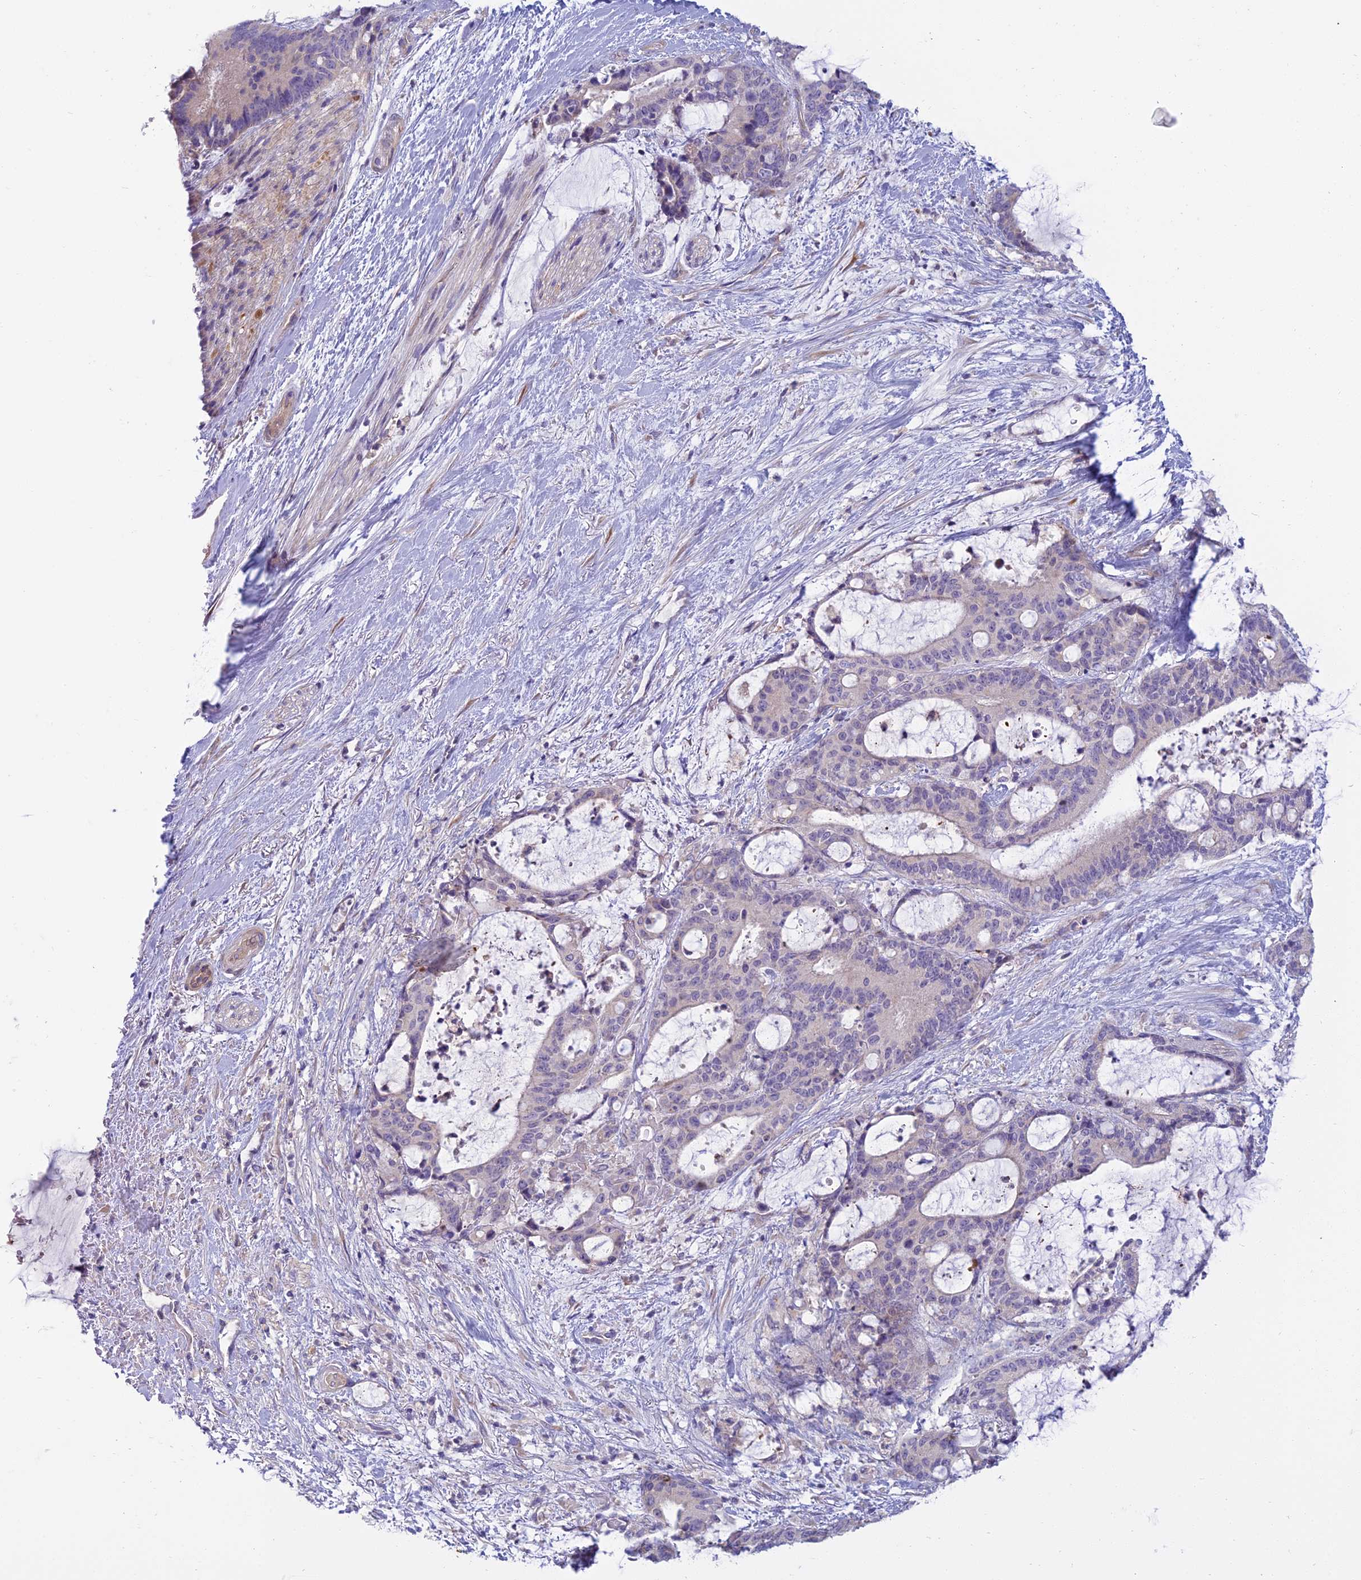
{"staining": {"intensity": "negative", "quantity": "none", "location": "none"}, "tissue": "liver cancer", "cell_type": "Tumor cells", "image_type": "cancer", "snomed": [{"axis": "morphology", "description": "Normal tissue, NOS"}, {"axis": "morphology", "description": "Cholangiocarcinoma"}, {"axis": "topography", "description": "Liver"}, {"axis": "topography", "description": "Peripheral nerve tissue"}], "caption": "High magnification brightfield microscopy of liver cancer (cholangiocarcinoma) stained with DAB (brown) and counterstained with hematoxylin (blue): tumor cells show no significant expression. Brightfield microscopy of immunohistochemistry stained with DAB (3,3'-diaminobenzidine) (brown) and hematoxylin (blue), captured at high magnification.", "gene": "DUS2", "patient": {"sex": "female", "age": 73}}